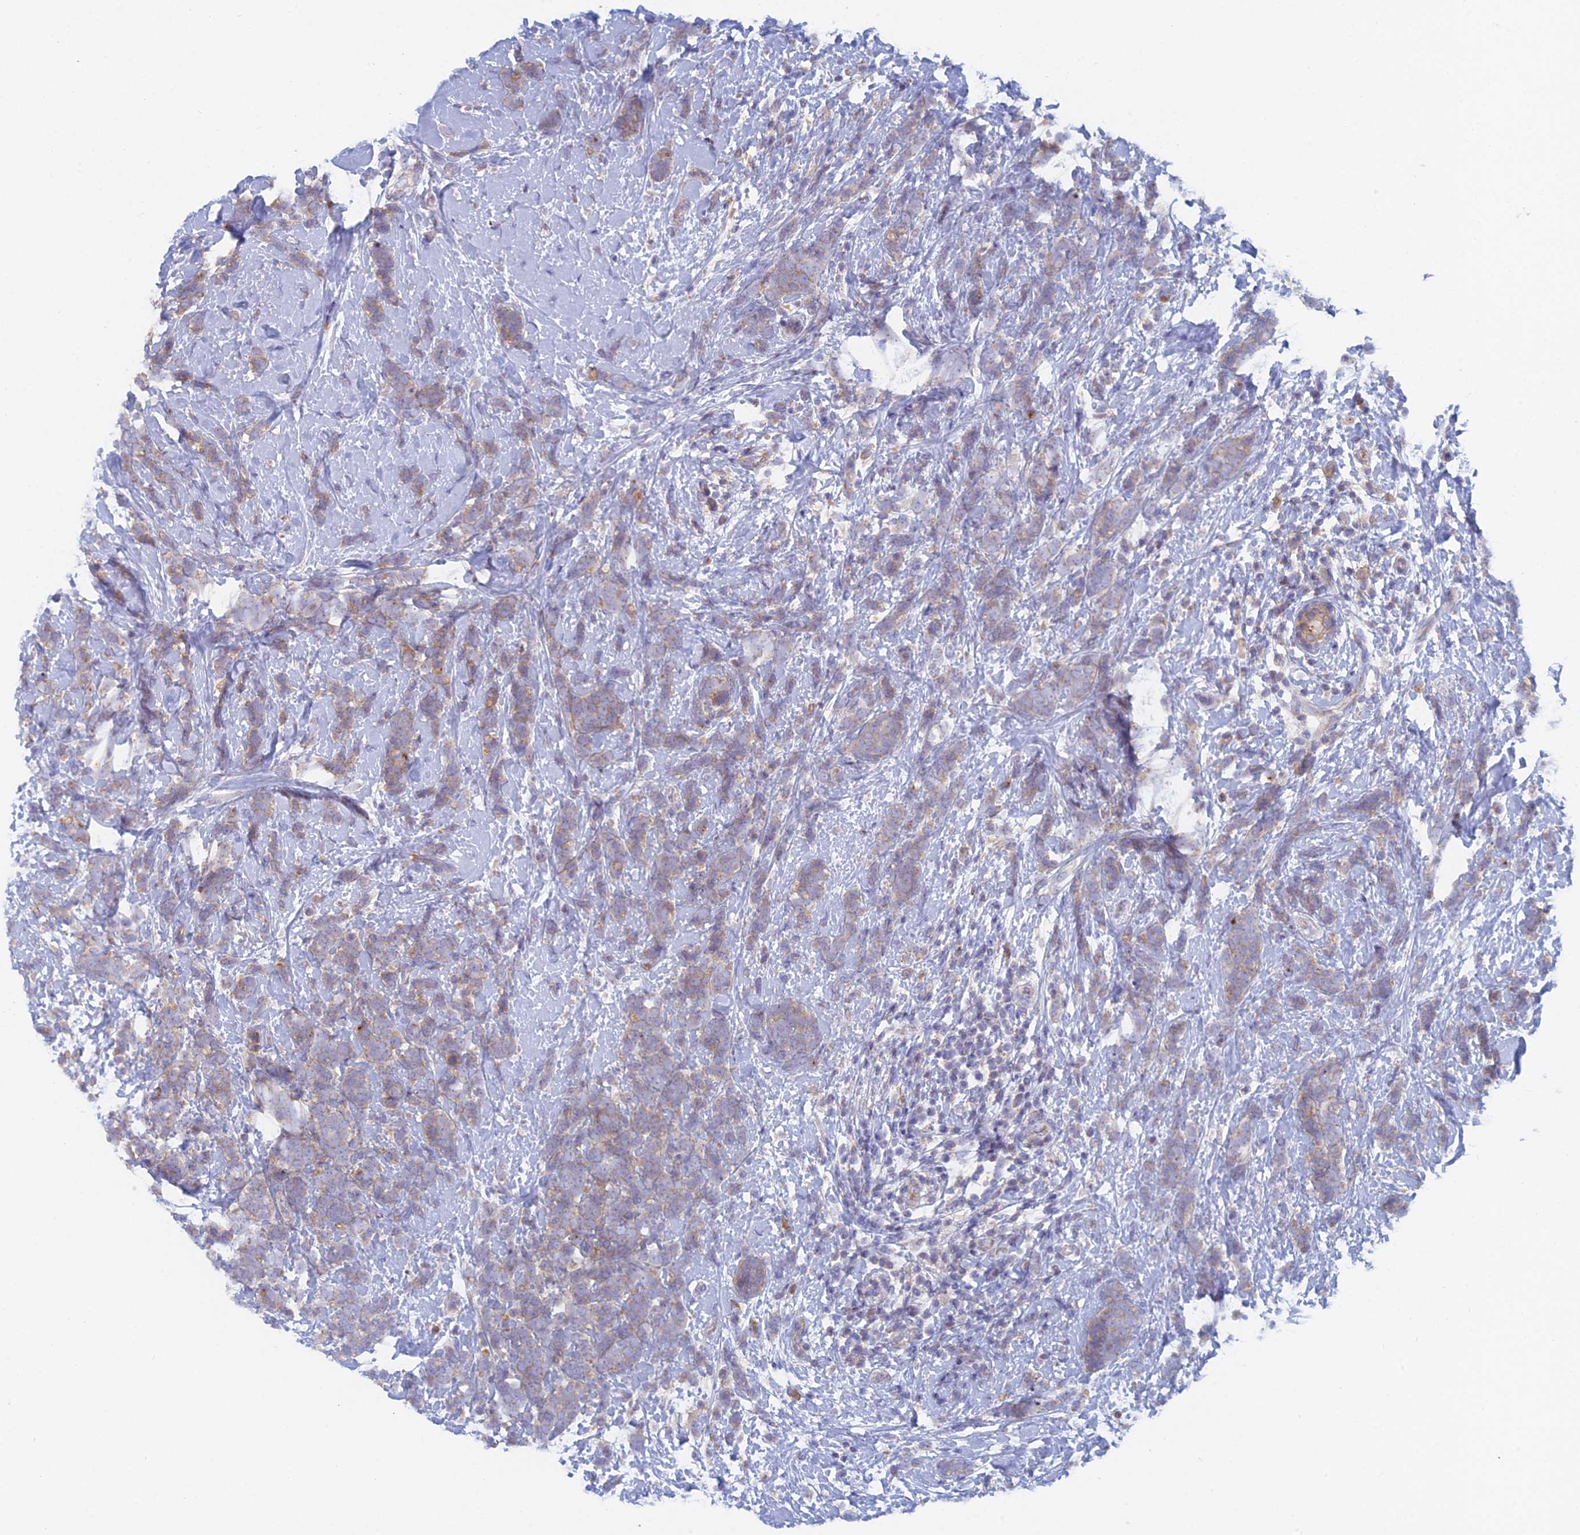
{"staining": {"intensity": "weak", "quantity": "25%-75%", "location": "cytoplasmic/membranous"}, "tissue": "breast cancer", "cell_type": "Tumor cells", "image_type": "cancer", "snomed": [{"axis": "morphology", "description": "Lobular carcinoma"}, {"axis": "topography", "description": "Breast"}], "caption": "Protein staining by IHC demonstrates weak cytoplasmic/membranous staining in approximately 25%-75% of tumor cells in breast cancer.", "gene": "IFTAP", "patient": {"sex": "female", "age": 58}}